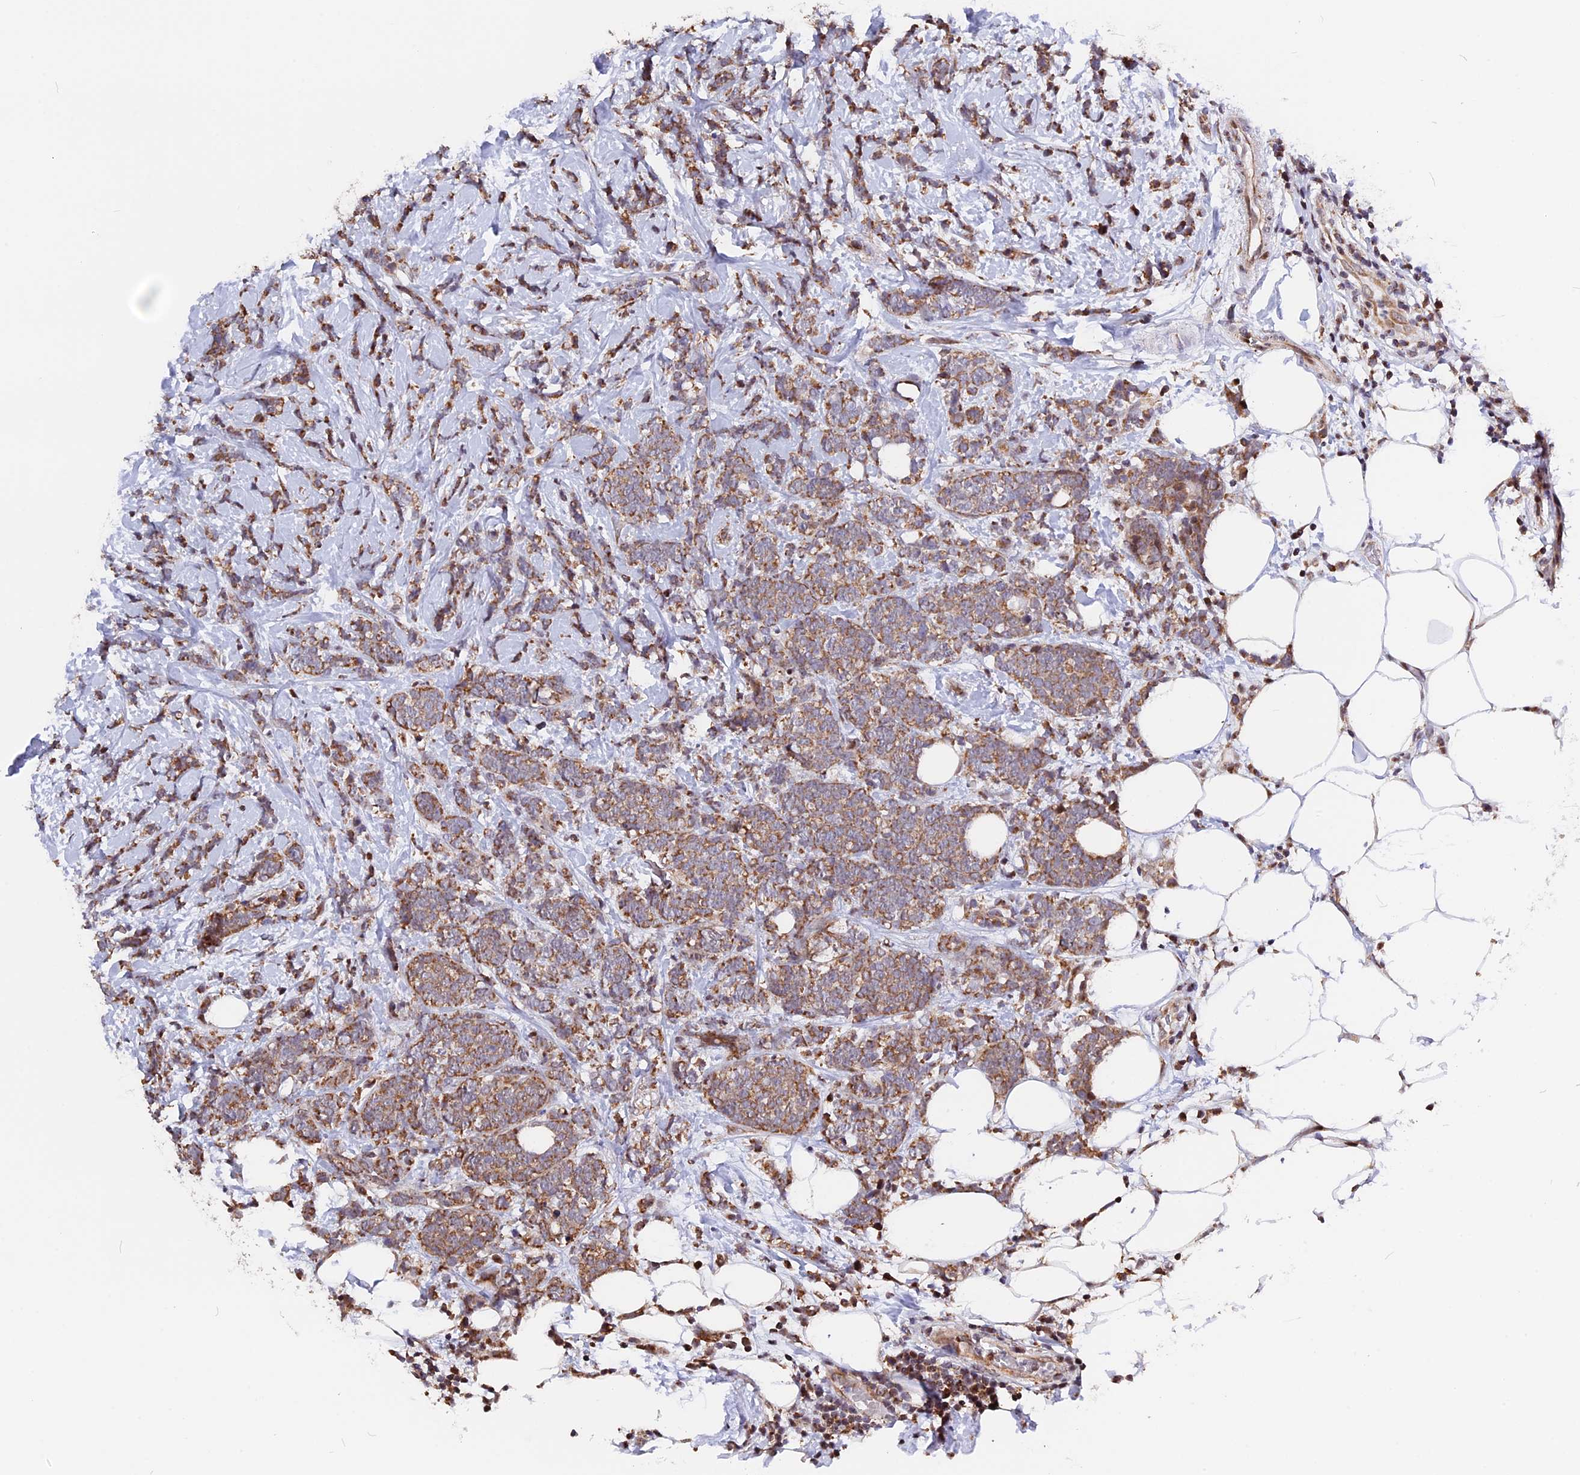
{"staining": {"intensity": "moderate", "quantity": ">75%", "location": "cytoplasmic/membranous"}, "tissue": "breast cancer", "cell_type": "Tumor cells", "image_type": "cancer", "snomed": [{"axis": "morphology", "description": "Lobular carcinoma"}, {"axis": "topography", "description": "Breast"}], "caption": "There is medium levels of moderate cytoplasmic/membranous expression in tumor cells of lobular carcinoma (breast), as demonstrated by immunohistochemical staining (brown color).", "gene": "FAM174C", "patient": {"sex": "female", "age": 58}}